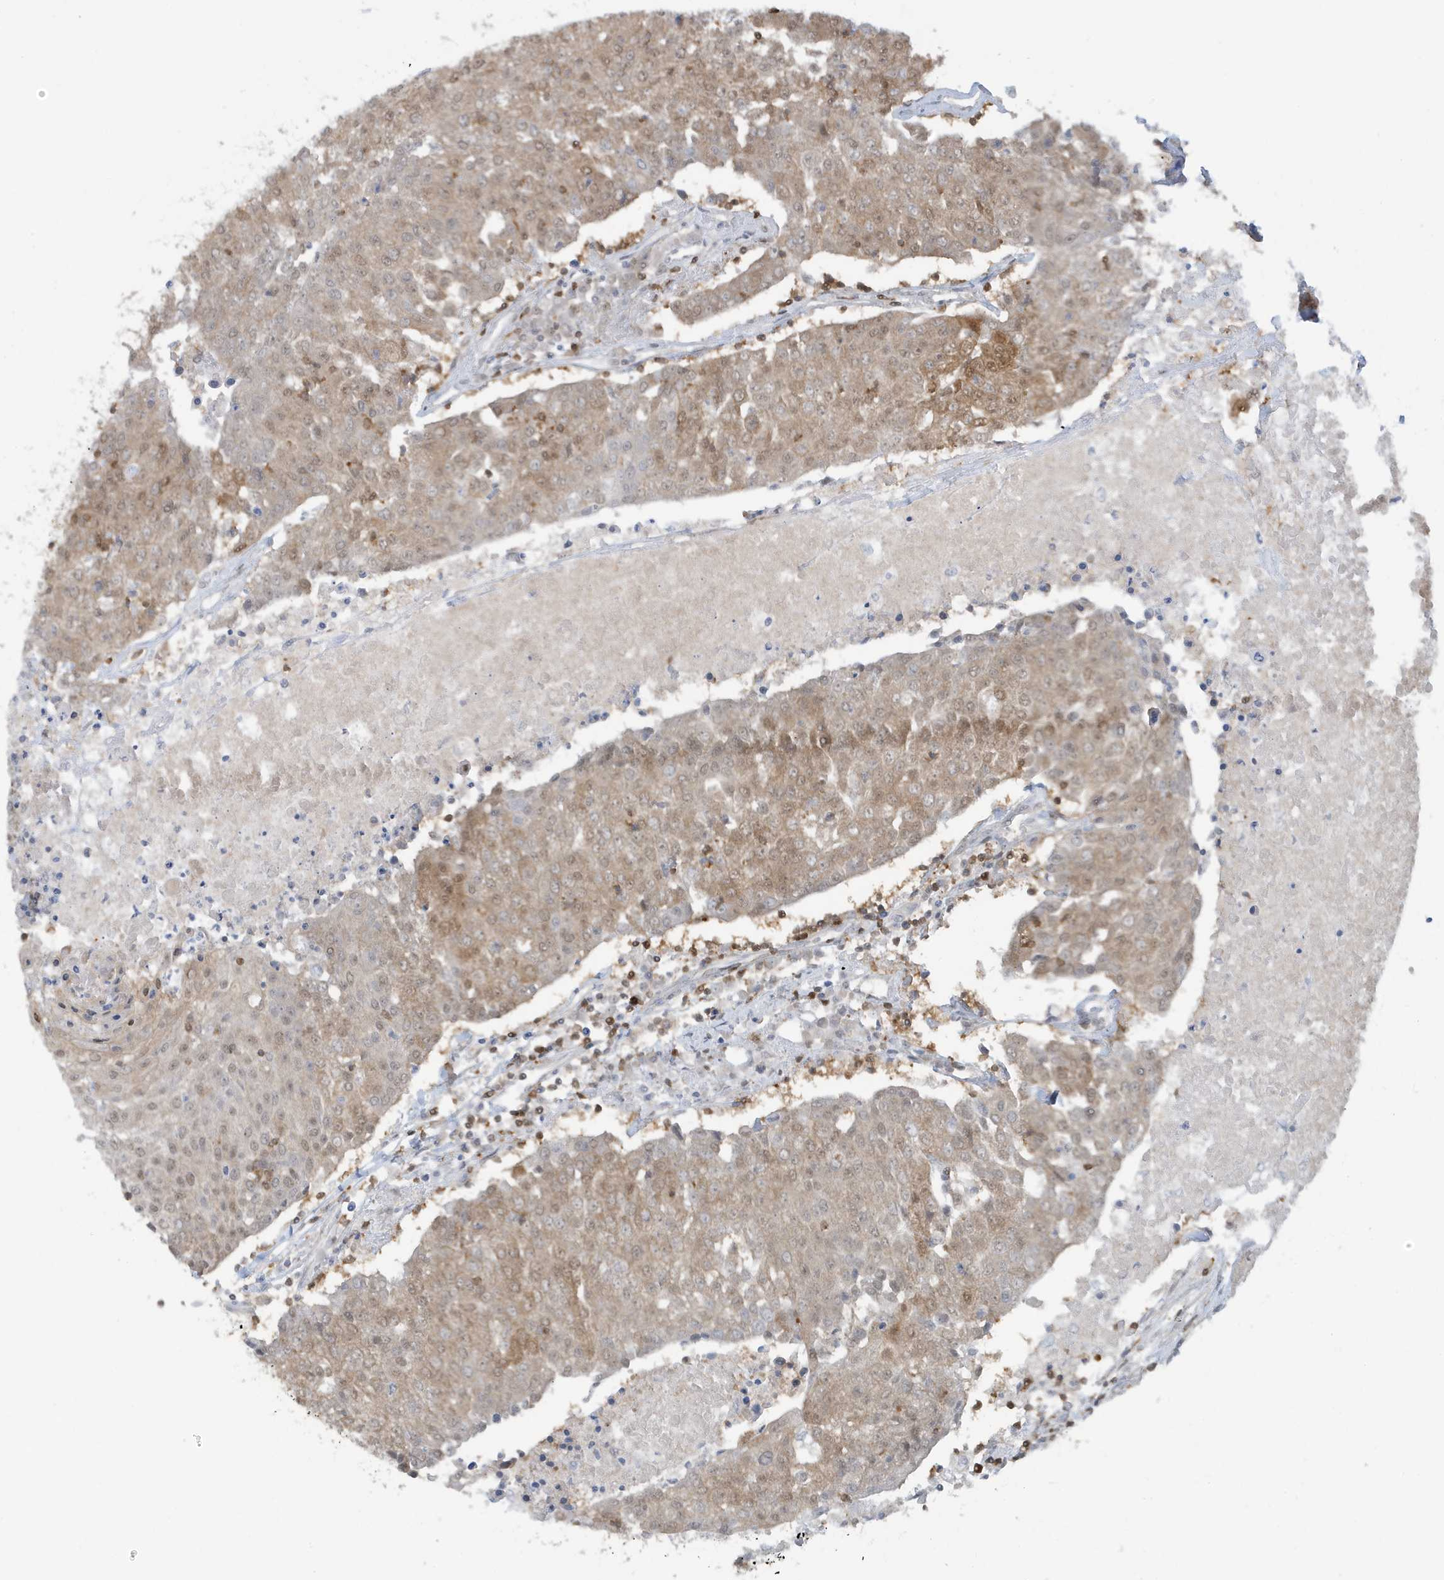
{"staining": {"intensity": "moderate", "quantity": "25%-75%", "location": "cytoplasmic/membranous"}, "tissue": "urothelial cancer", "cell_type": "Tumor cells", "image_type": "cancer", "snomed": [{"axis": "morphology", "description": "Urothelial carcinoma, High grade"}, {"axis": "topography", "description": "Urinary bladder"}], "caption": "Human urothelial cancer stained with a protein marker displays moderate staining in tumor cells.", "gene": "OGA", "patient": {"sex": "female", "age": 85}}